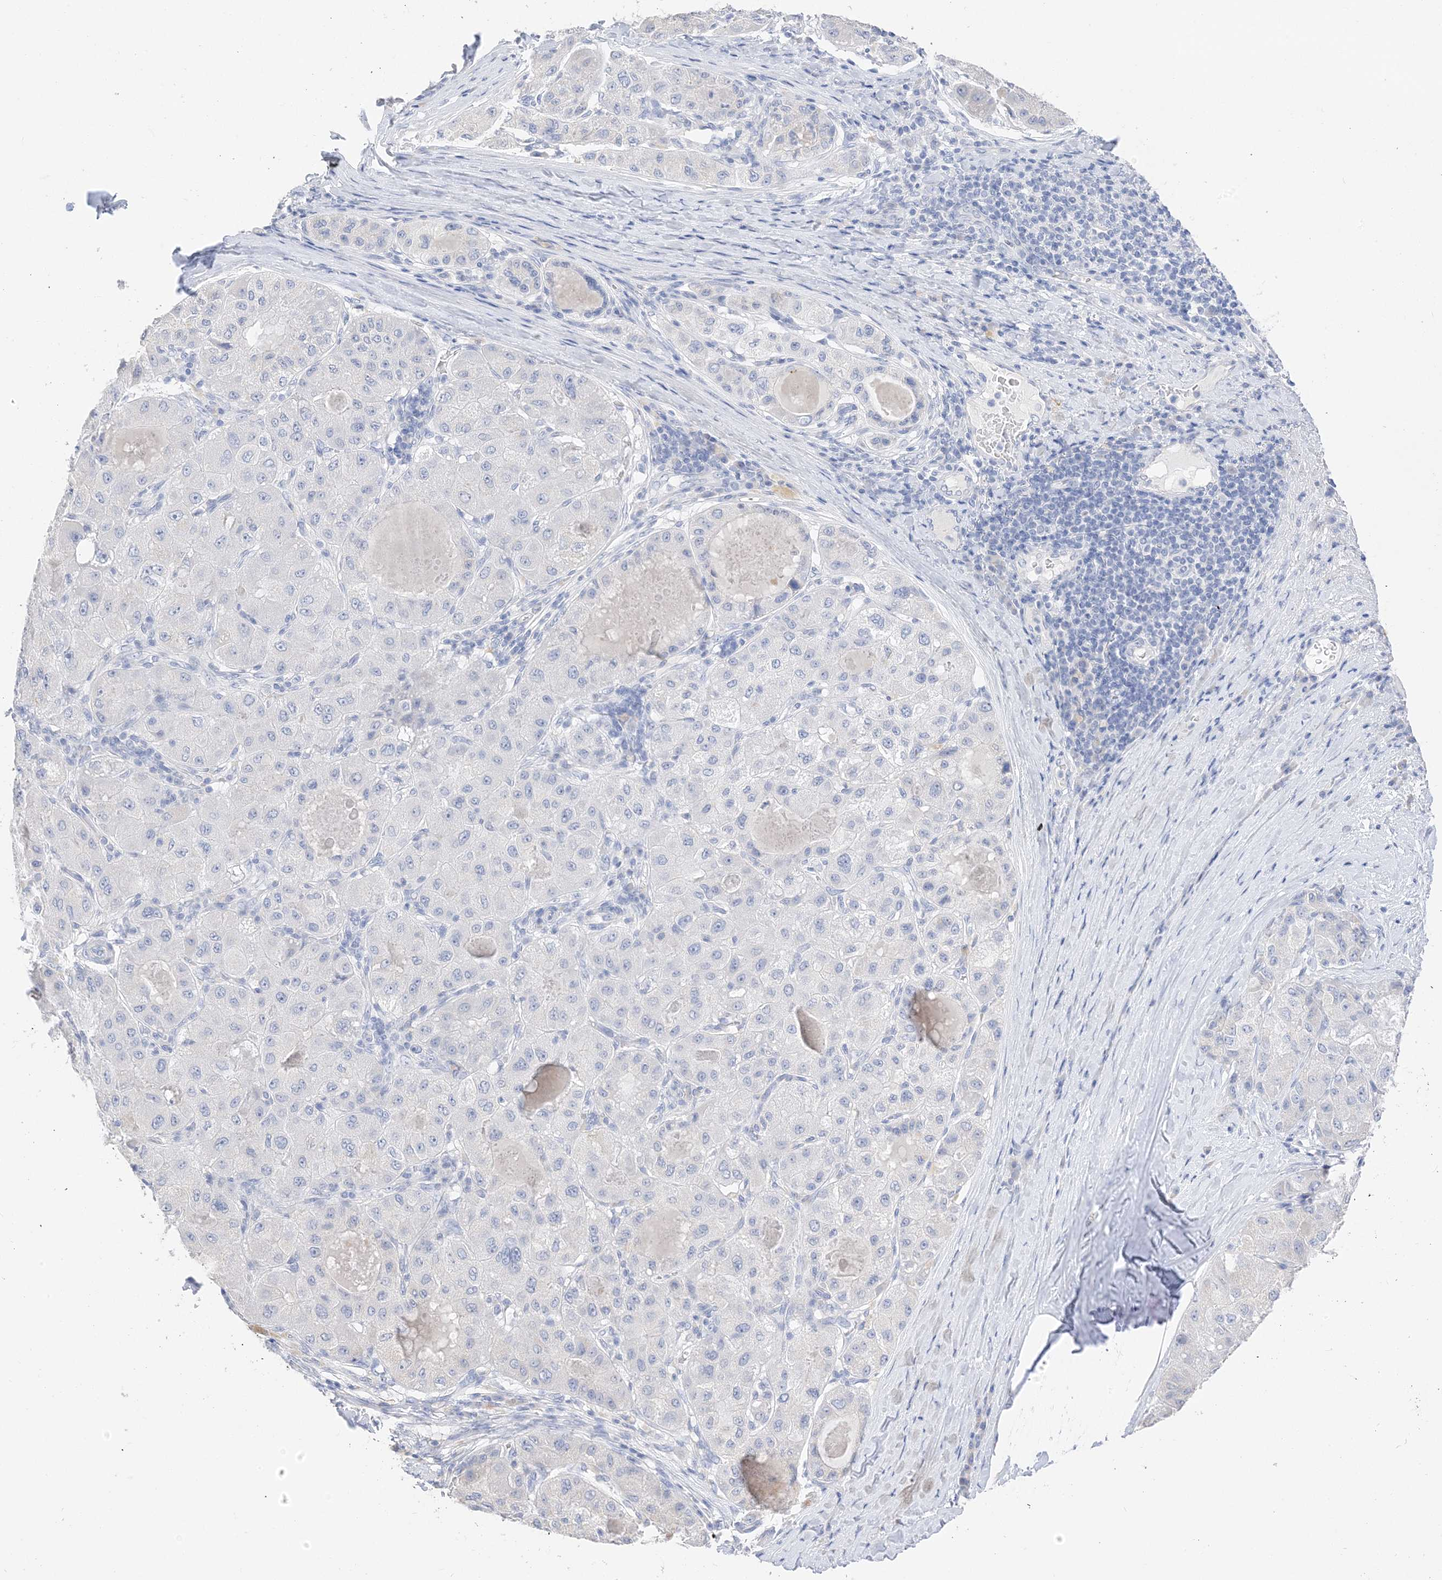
{"staining": {"intensity": "negative", "quantity": "none", "location": "none"}, "tissue": "liver cancer", "cell_type": "Tumor cells", "image_type": "cancer", "snomed": [{"axis": "morphology", "description": "Carcinoma, Hepatocellular, NOS"}, {"axis": "topography", "description": "Liver"}], "caption": "Photomicrograph shows no significant protein expression in tumor cells of liver cancer (hepatocellular carcinoma).", "gene": "MUC17", "patient": {"sex": "male", "age": 80}}